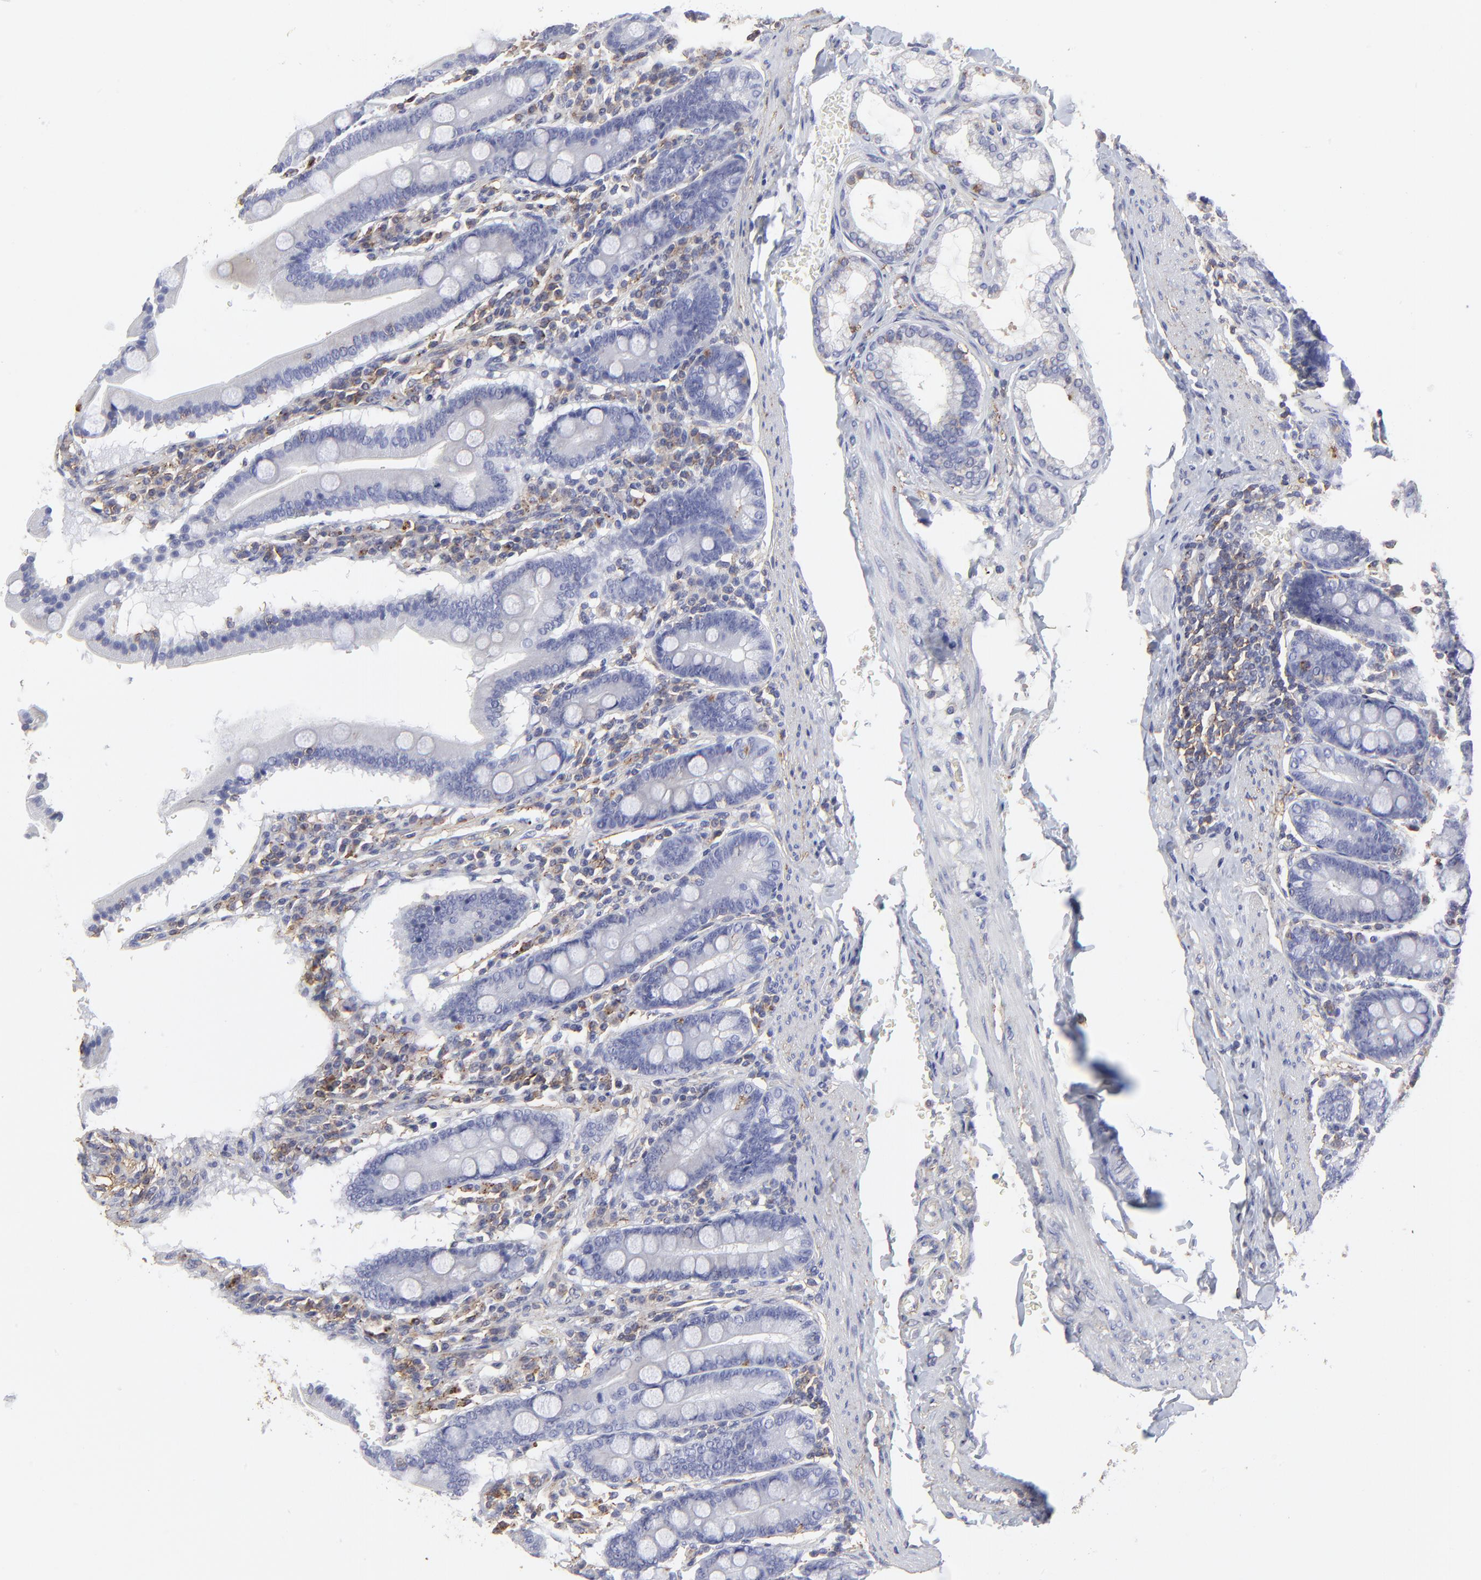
{"staining": {"intensity": "negative", "quantity": "none", "location": "none"}, "tissue": "duodenum", "cell_type": "Glandular cells", "image_type": "normal", "snomed": [{"axis": "morphology", "description": "Normal tissue, NOS"}, {"axis": "topography", "description": "Duodenum"}], "caption": "This is a micrograph of immunohistochemistry staining of benign duodenum, which shows no positivity in glandular cells.", "gene": "ANXA6", "patient": {"sex": "male", "age": 50}}